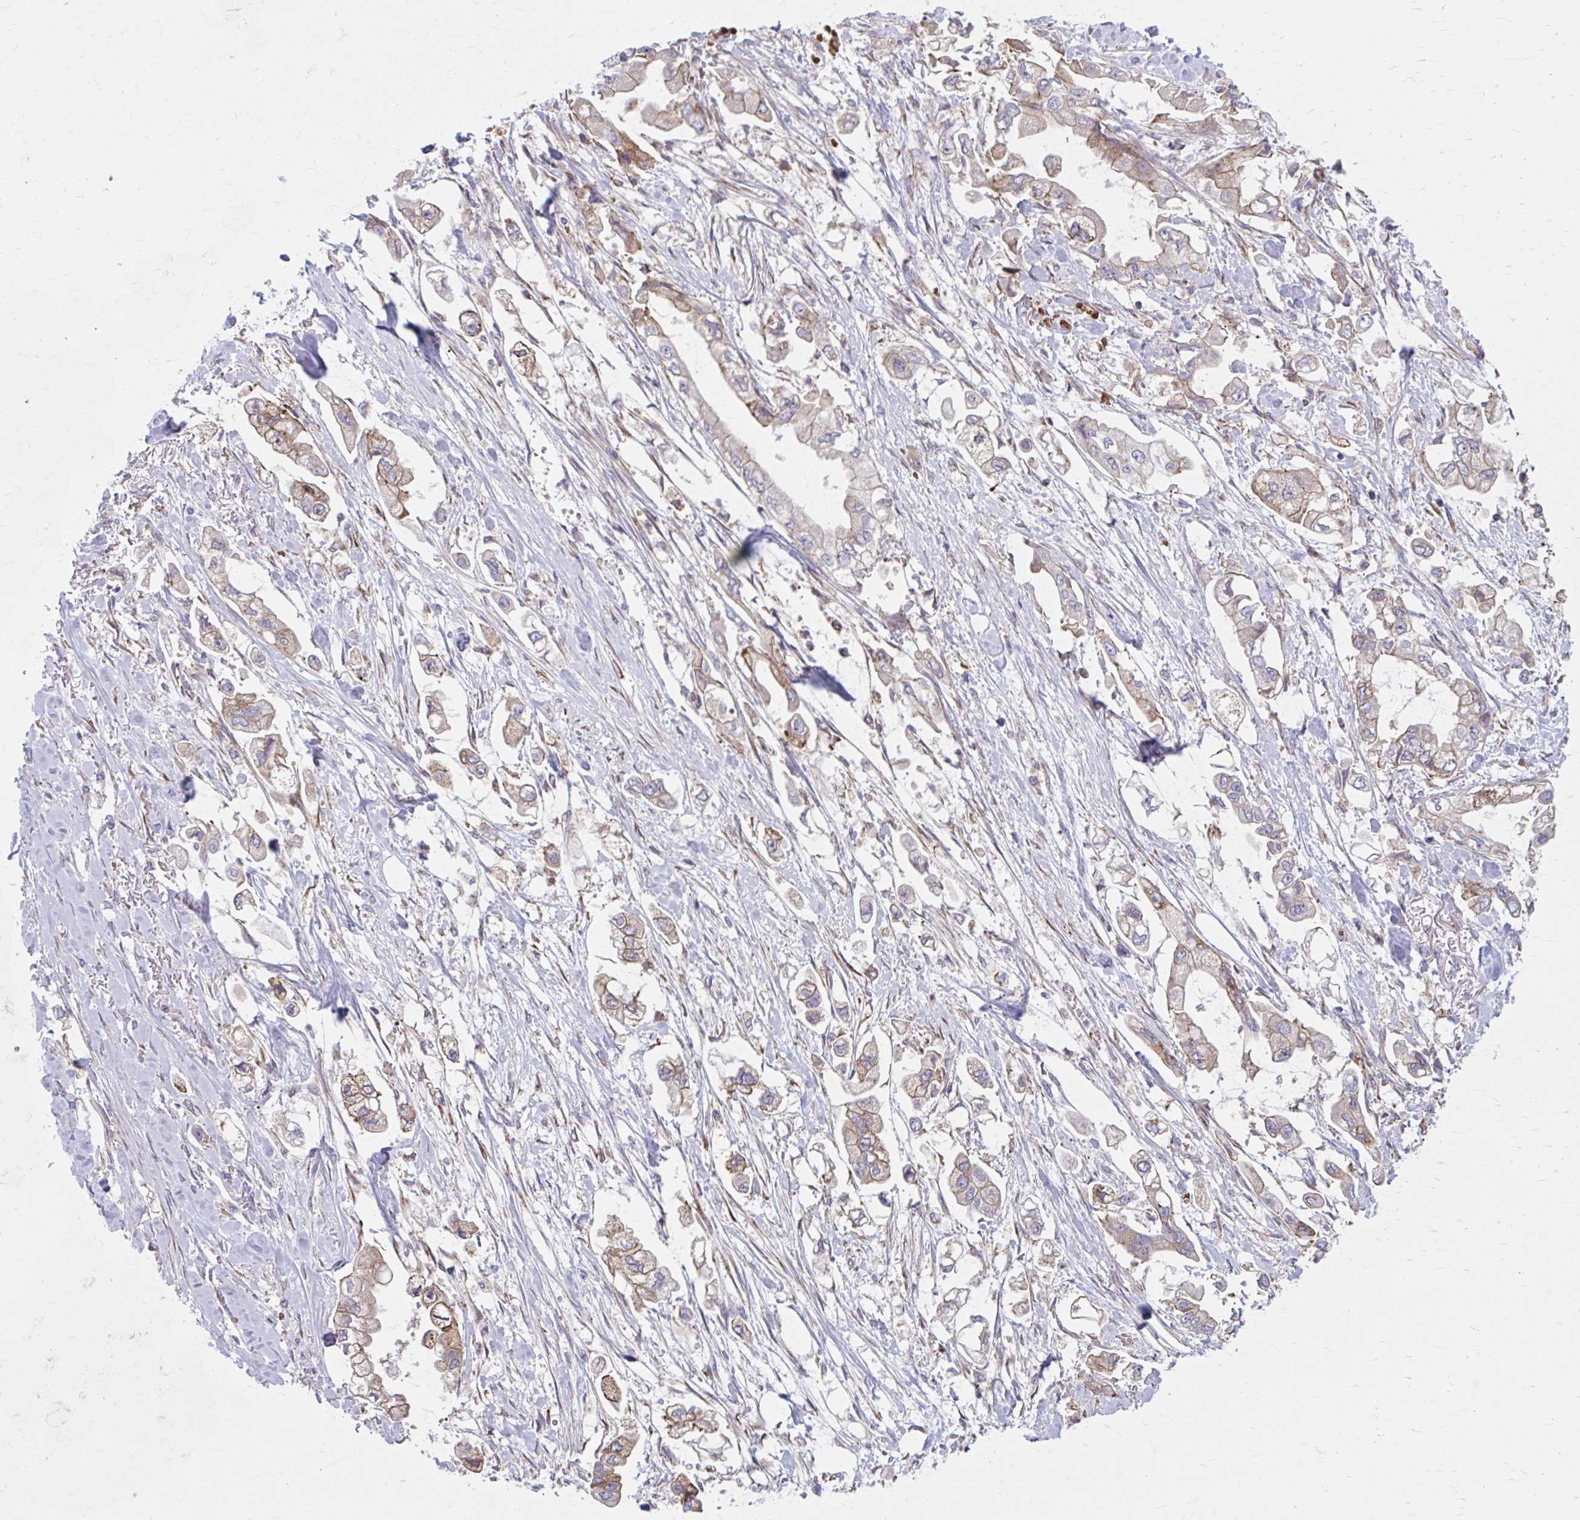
{"staining": {"intensity": "moderate", "quantity": "25%-75%", "location": "cytoplasmic/membranous"}, "tissue": "stomach cancer", "cell_type": "Tumor cells", "image_type": "cancer", "snomed": [{"axis": "morphology", "description": "Adenocarcinoma, NOS"}, {"axis": "topography", "description": "Stomach"}], "caption": "Protein expression analysis of human adenocarcinoma (stomach) reveals moderate cytoplasmic/membranous staining in about 25%-75% of tumor cells. Using DAB (3,3'-diaminobenzidine) (brown) and hematoxylin (blue) stains, captured at high magnification using brightfield microscopy.", "gene": "SNF8", "patient": {"sex": "male", "age": 62}}